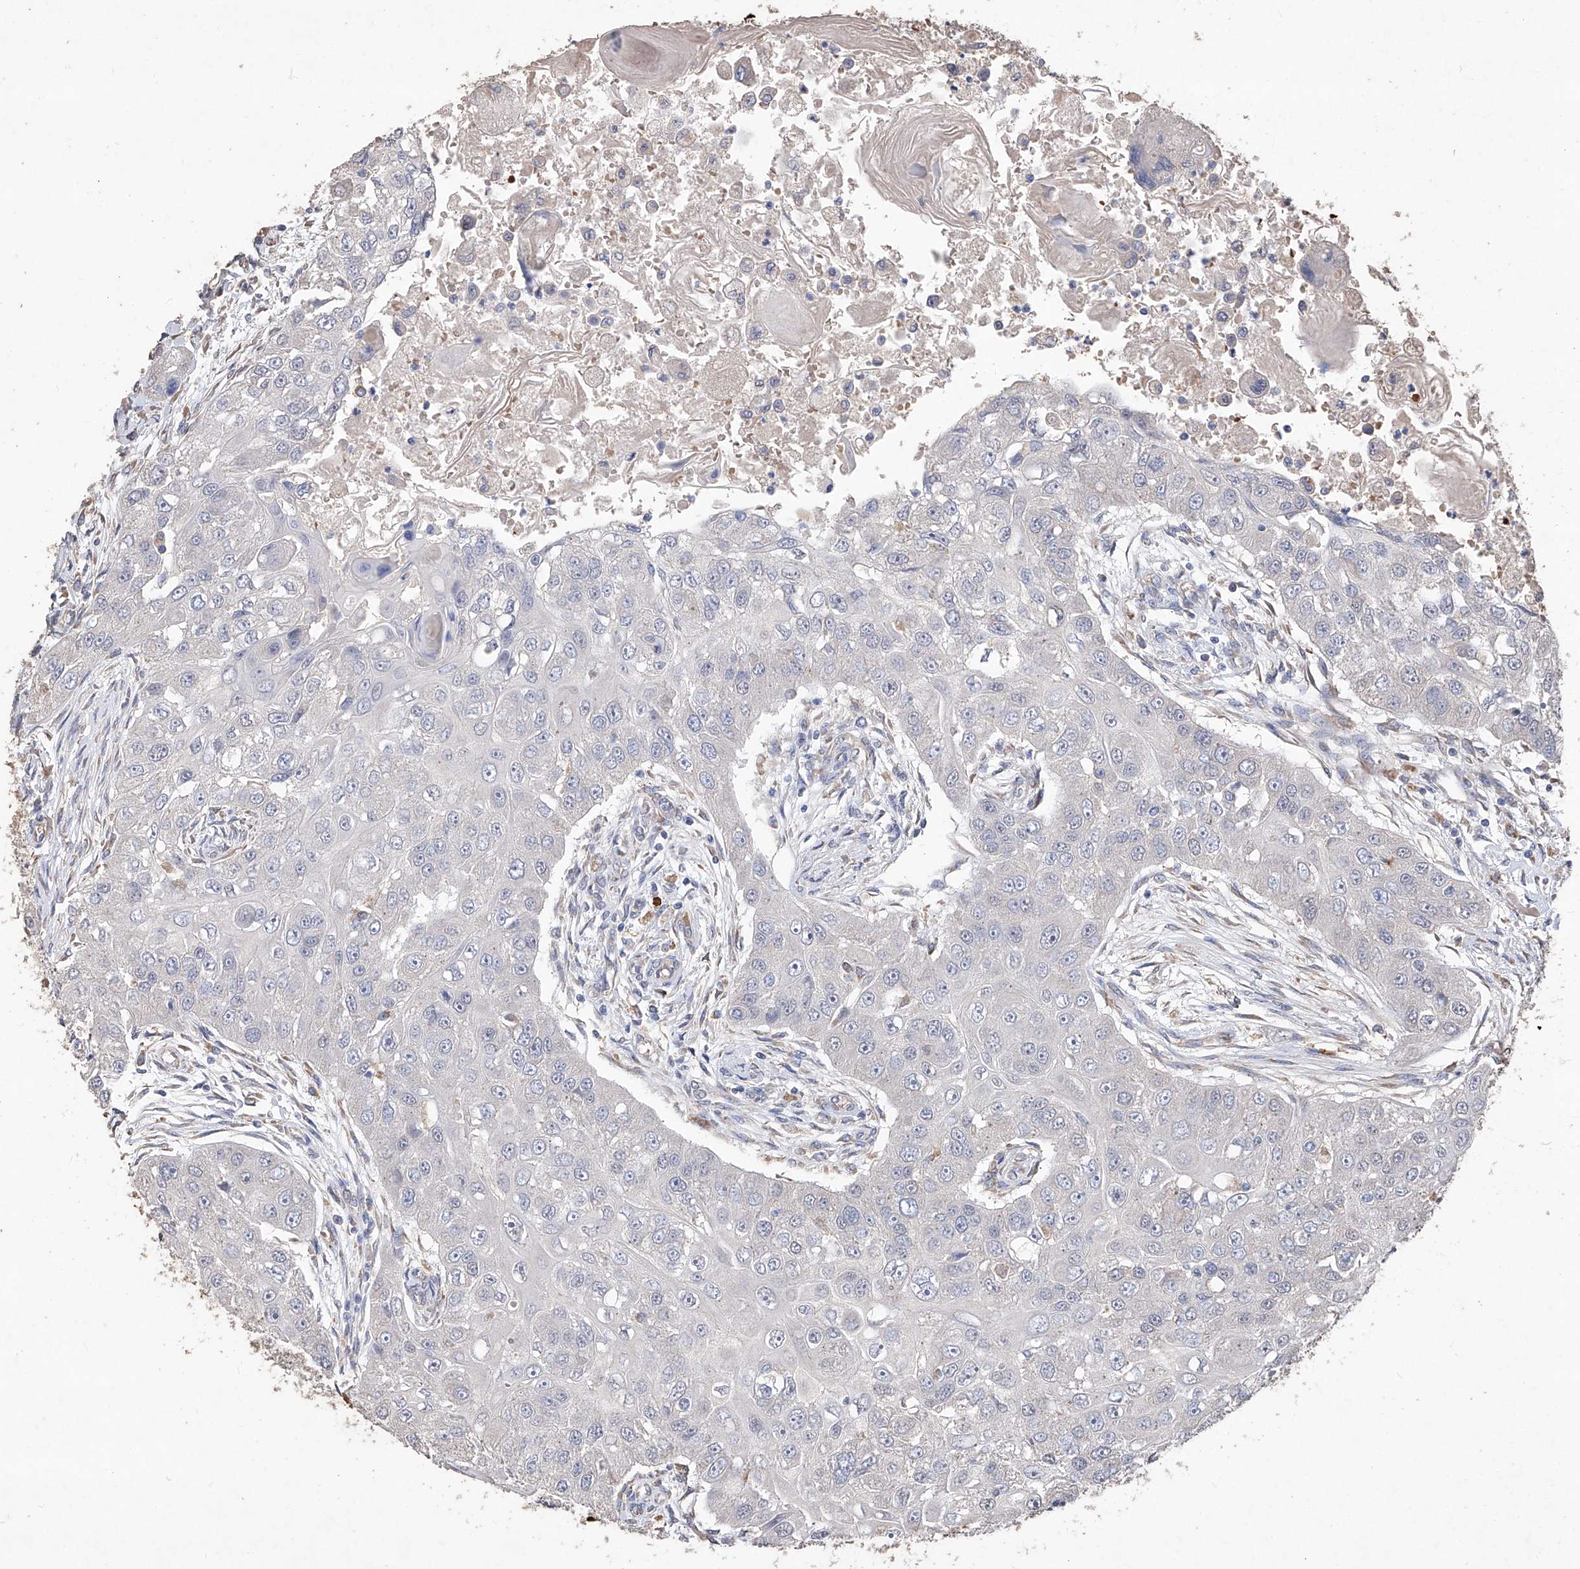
{"staining": {"intensity": "negative", "quantity": "none", "location": "none"}, "tissue": "head and neck cancer", "cell_type": "Tumor cells", "image_type": "cancer", "snomed": [{"axis": "morphology", "description": "Normal tissue, NOS"}, {"axis": "morphology", "description": "Squamous cell carcinoma, NOS"}, {"axis": "topography", "description": "Skeletal muscle"}, {"axis": "topography", "description": "Head-Neck"}], "caption": "This is an immunohistochemistry histopathology image of human head and neck cancer (squamous cell carcinoma). There is no staining in tumor cells.", "gene": "EML1", "patient": {"sex": "male", "age": 51}}